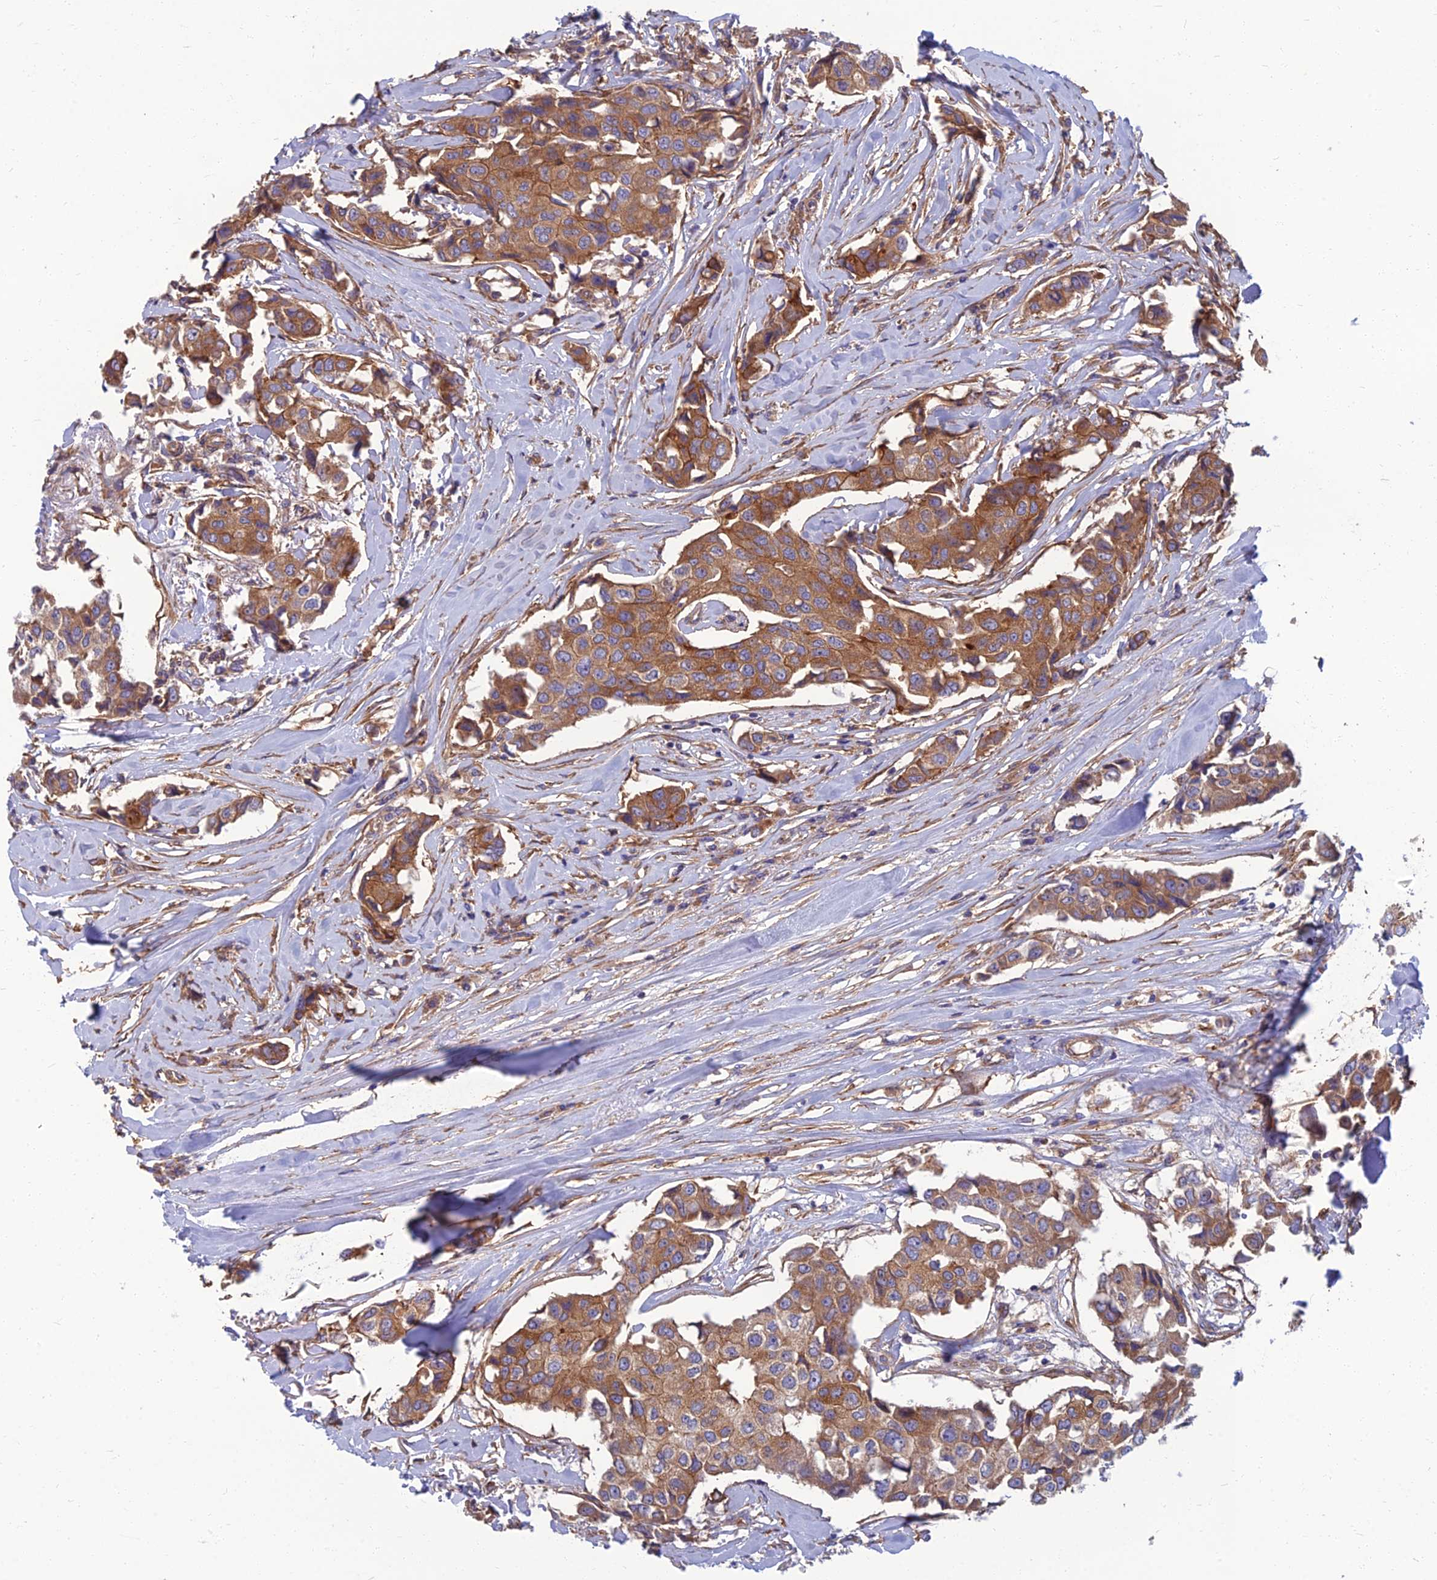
{"staining": {"intensity": "moderate", "quantity": ">75%", "location": "cytoplasmic/membranous"}, "tissue": "breast cancer", "cell_type": "Tumor cells", "image_type": "cancer", "snomed": [{"axis": "morphology", "description": "Duct carcinoma"}, {"axis": "topography", "description": "Breast"}], "caption": "This photomicrograph reveals immunohistochemistry staining of infiltrating ductal carcinoma (breast), with medium moderate cytoplasmic/membranous positivity in about >75% of tumor cells.", "gene": "WDR24", "patient": {"sex": "female", "age": 80}}